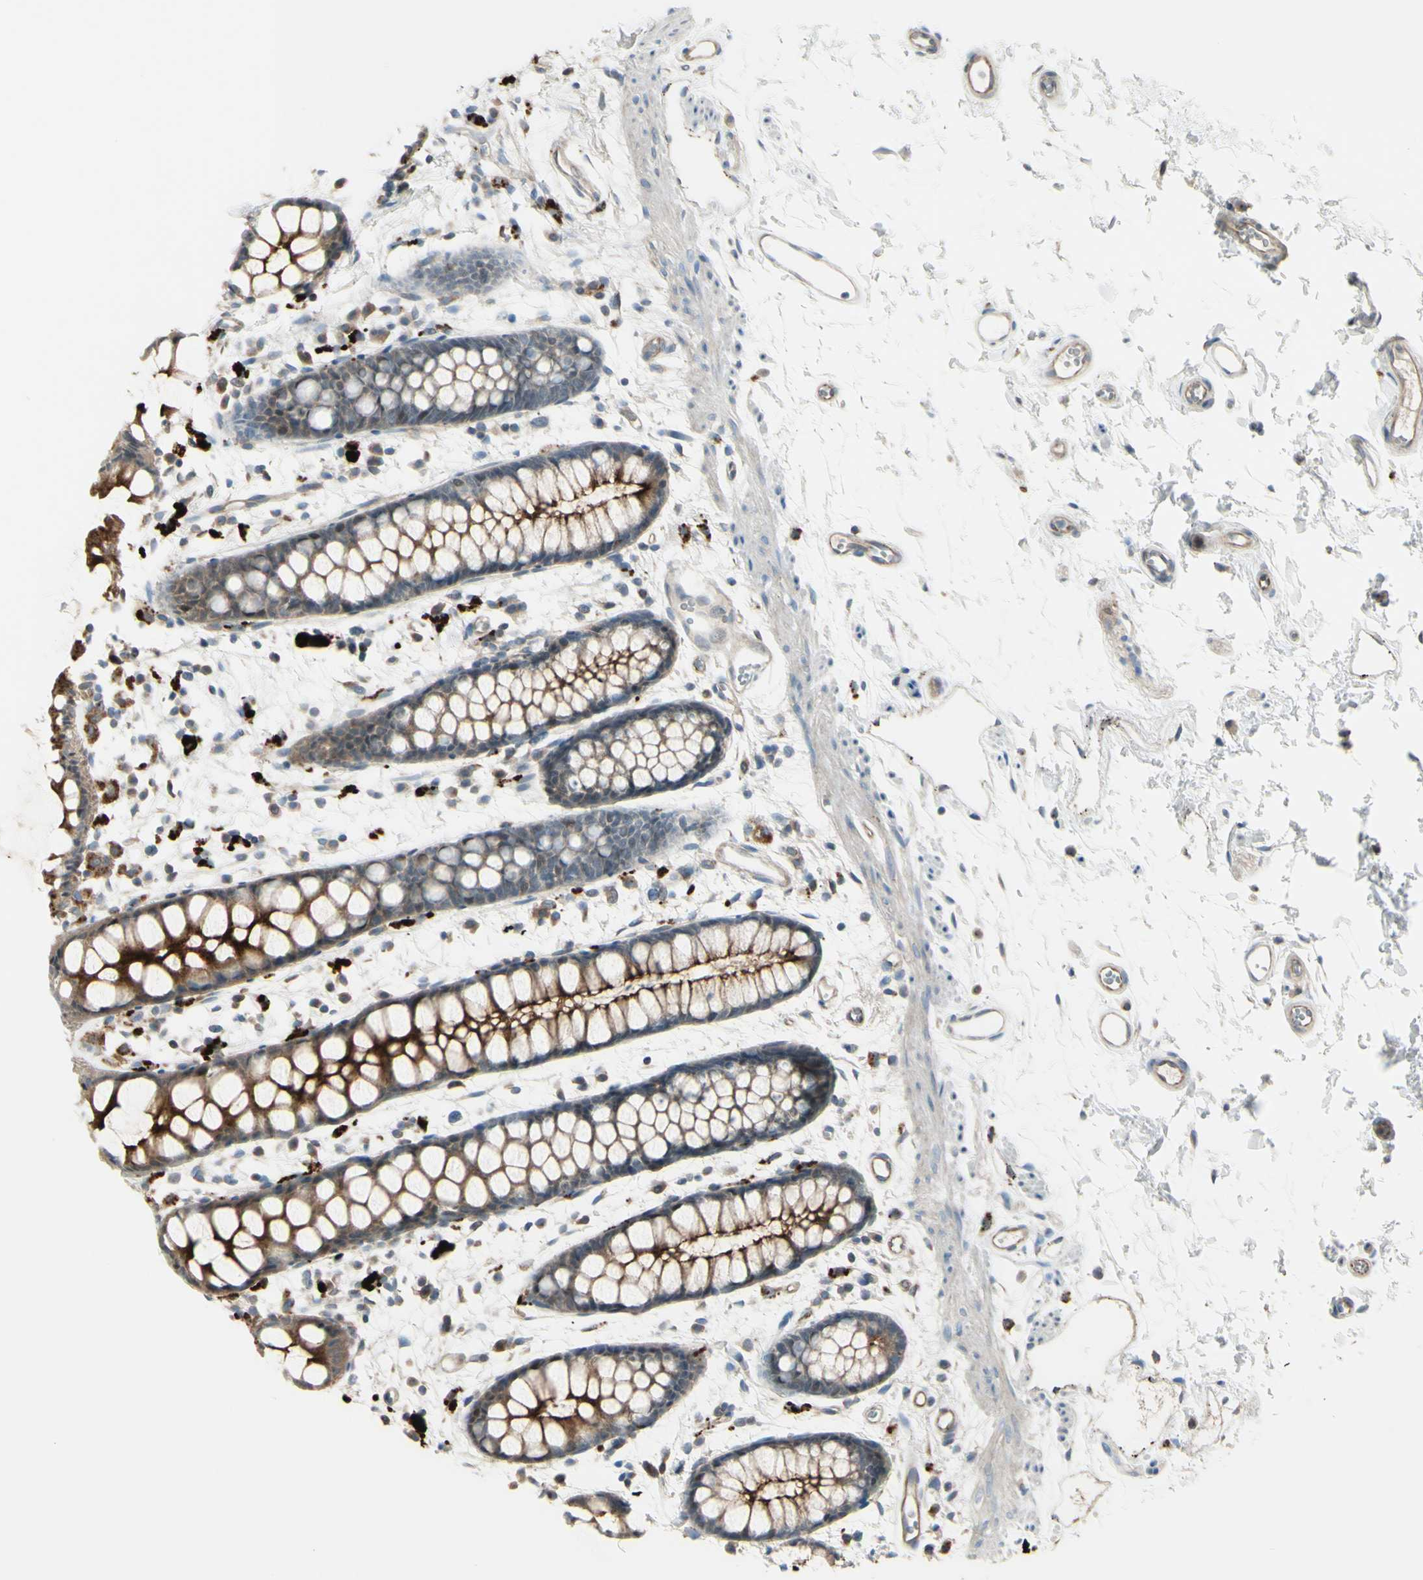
{"staining": {"intensity": "moderate", "quantity": ">75%", "location": "cytoplasmic/membranous"}, "tissue": "rectum", "cell_type": "Glandular cells", "image_type": "normal", "snomed": [{"axis": "morphology", "description": "Normal tissue, NOS"}, {"axis": "topography", "description": "Rectum"}], "caption": "About >75% of glandular cells in normal rectum show moderate cytoplasmic/membranous protein staining as visualized by brown immunohistochemical staining.", "gene": "LMTK2", "patient": {"sex": "female", "age": 66}}